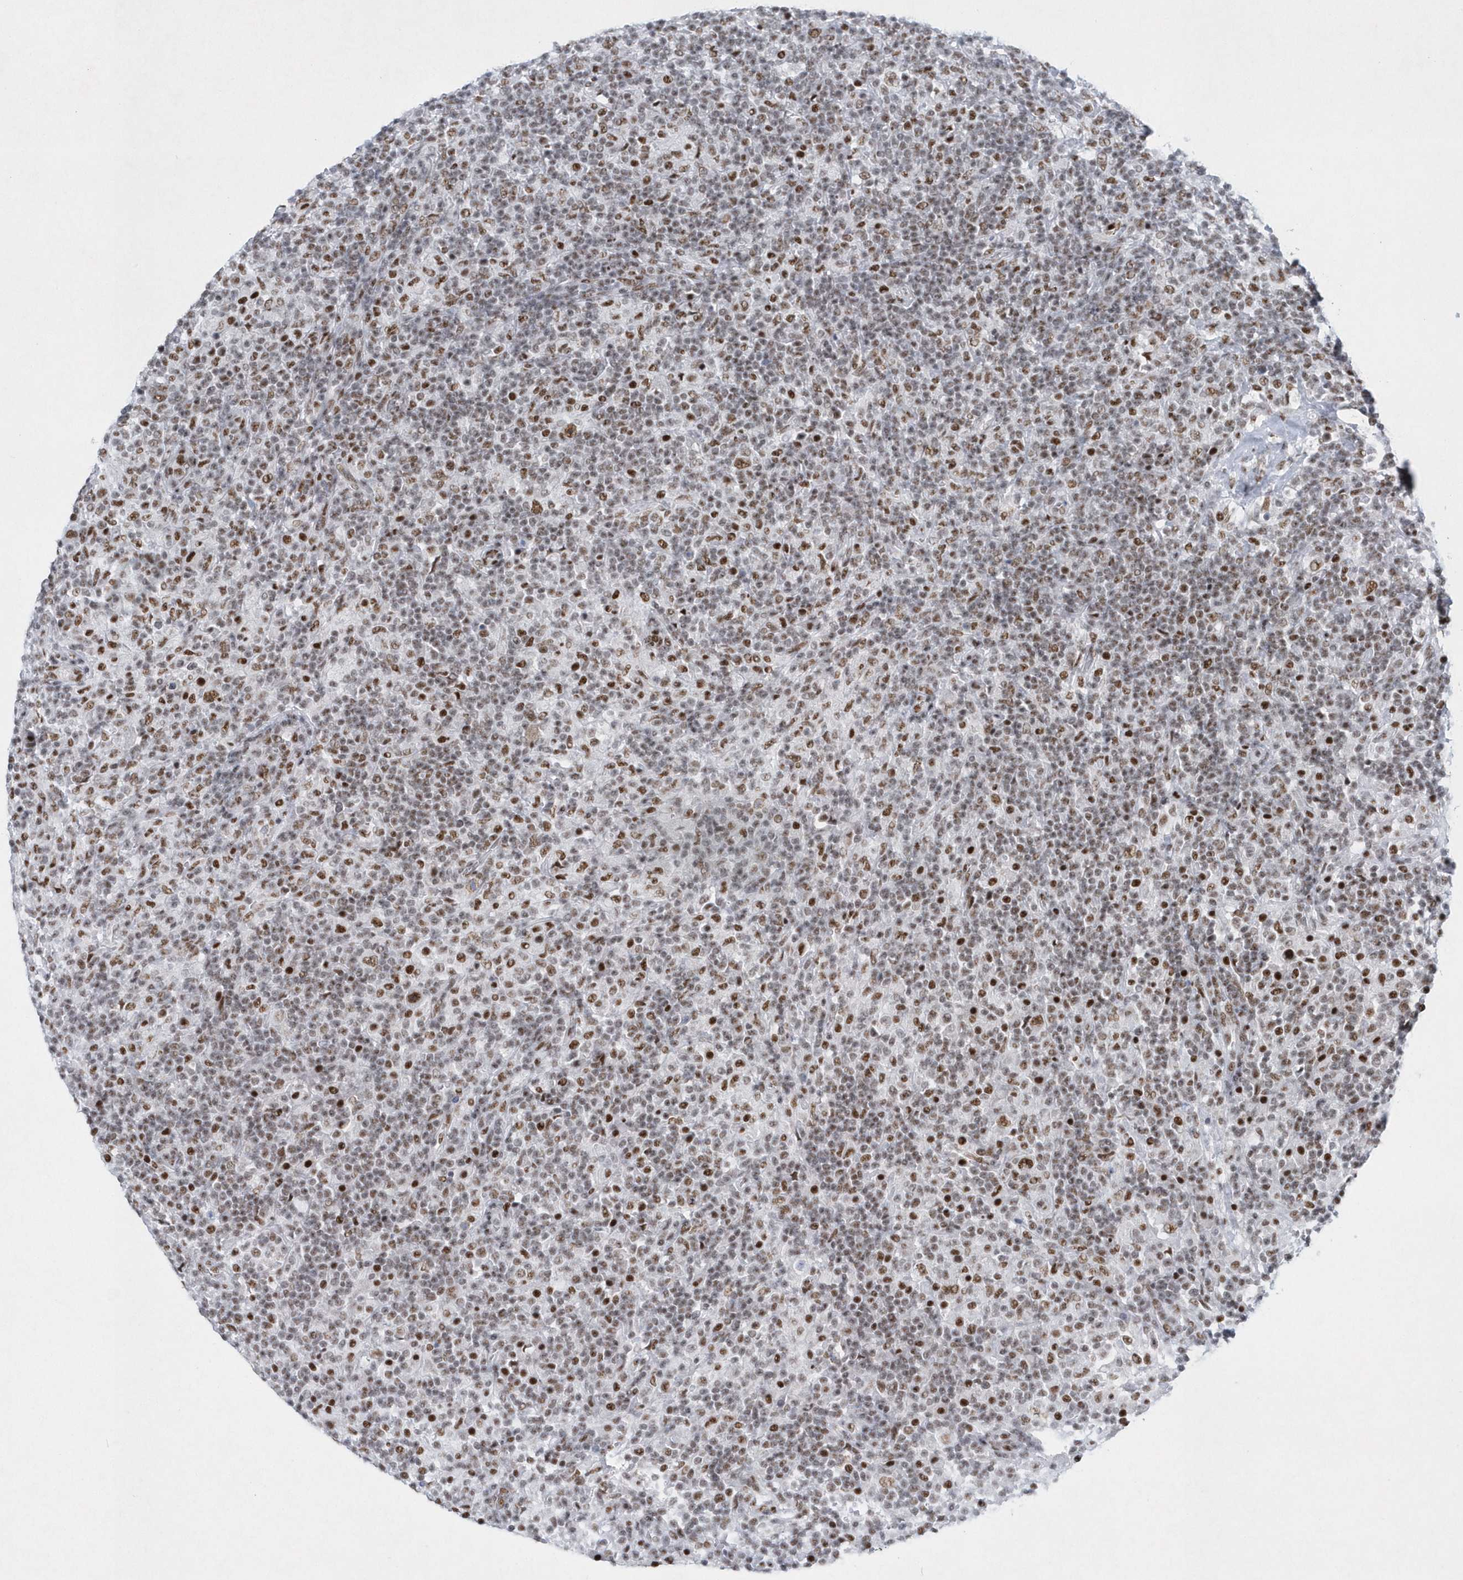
{"staining": {"intensity": "moderate", "quantity": ">75%", "location": "nuclear"}, "tissue": "lymphoma", "cell_type": "Tumor cells", "image_type": "cancer", "snomed": [{"axis": "morphology", "description": "Hodgkin's disease, NOS"}, {"axis": "topography", "description": "Lymph node"}], "caption": "There is medium levels of moderate nuclear staining in tumor cells of Hodgkin's disease, as demonstrated by immunohistochemical staining (brown color).", "gene": "DCLRE1A", "patient": {"sex": "male", "age": 70}}